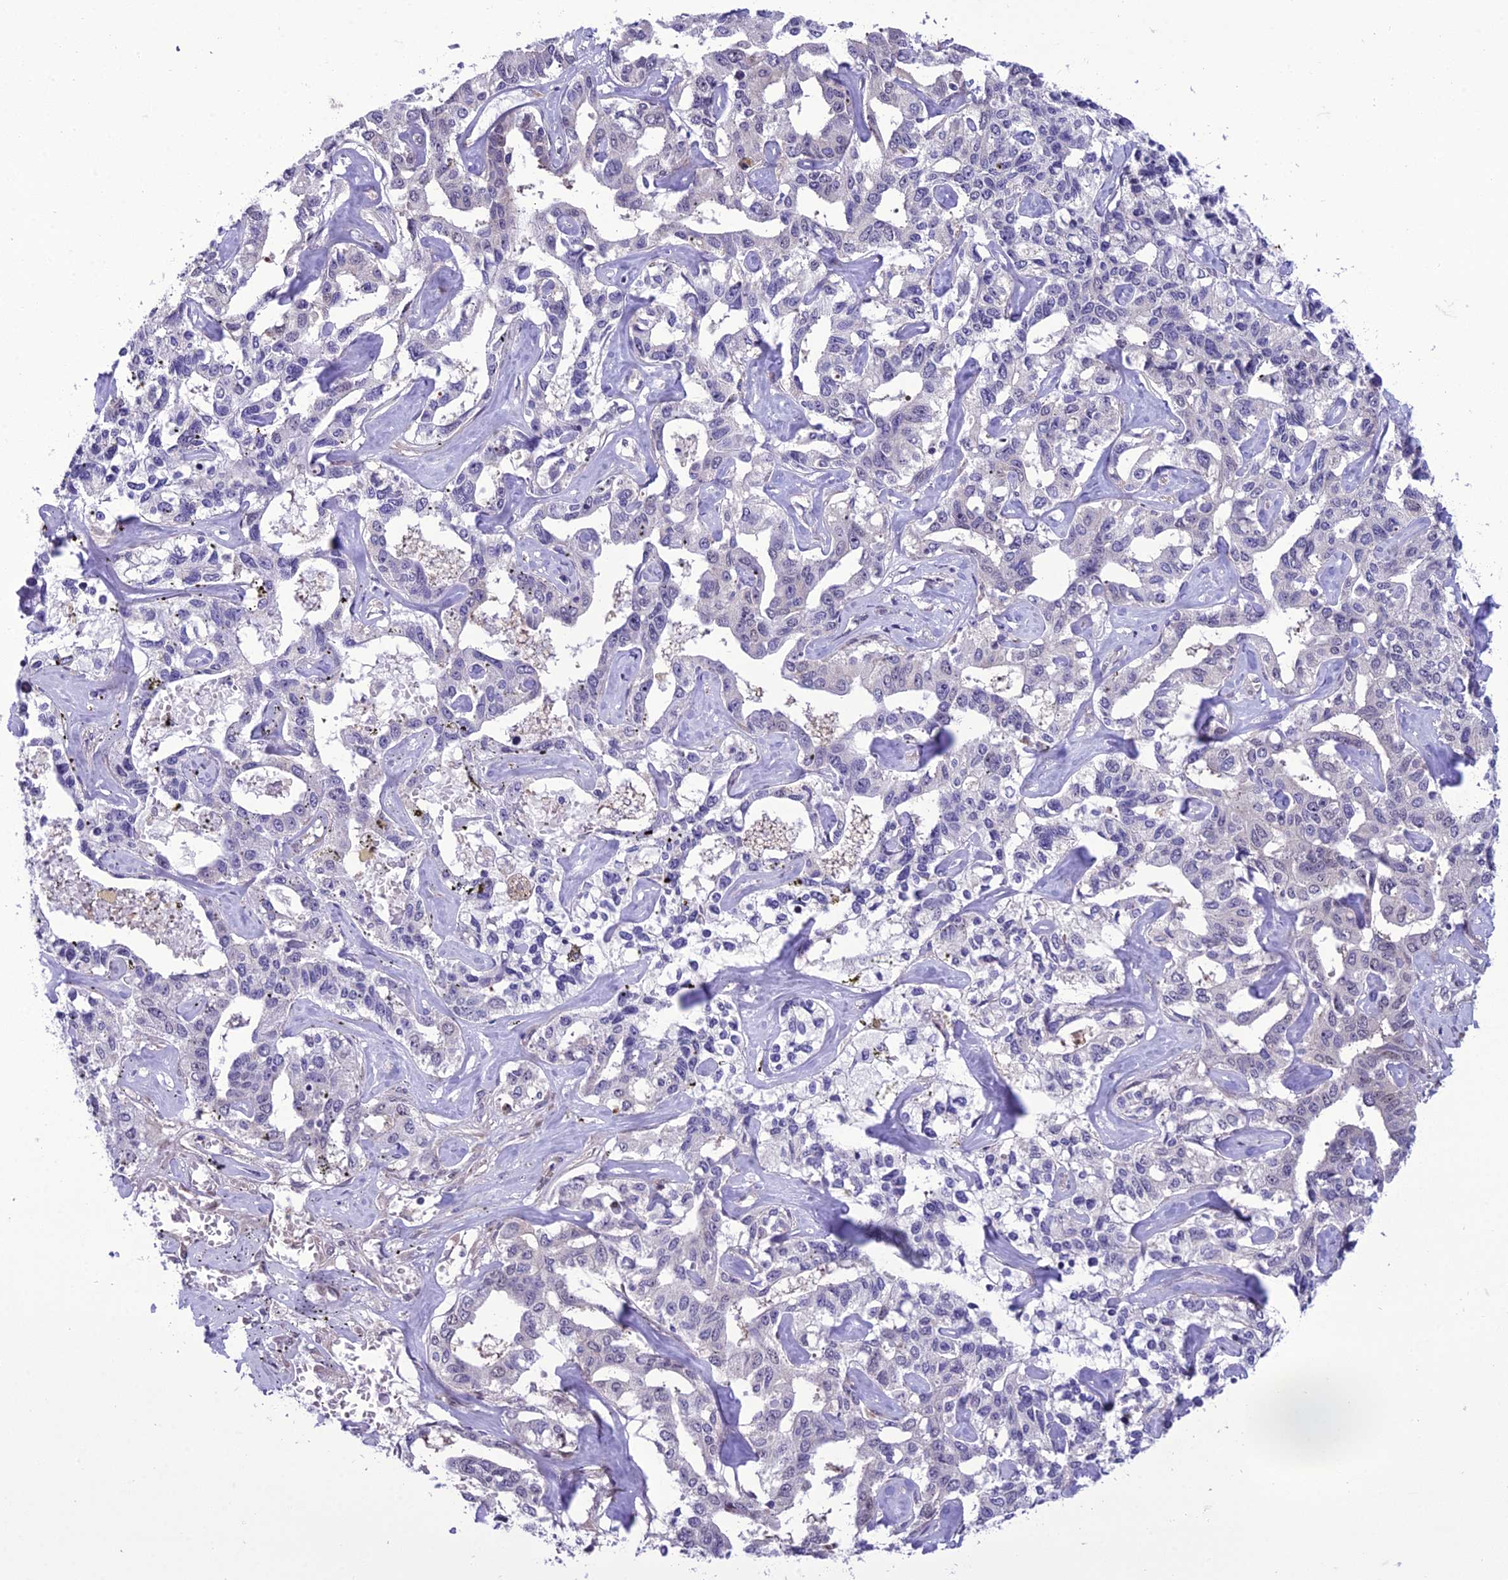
{"staining": {"intensity": "negative", "quantity": "none", "location": "none"}, "tissue": "liver cancer", "cell_type": "Tumor cells", "image_type": "cancer", "snomed": [{"axis": "morphology", "description": "Cholangiocarcinoma"}, {"axis": "topography", "description": "Liver"}], "caption": "Tumor cells show no significant protein expression in liver cancer. (Immunohistochemistry (ihc), brightfield microscopy, high magnification).", "gene": "GAB4", "patient": {"sex": "male", "age": 59}}